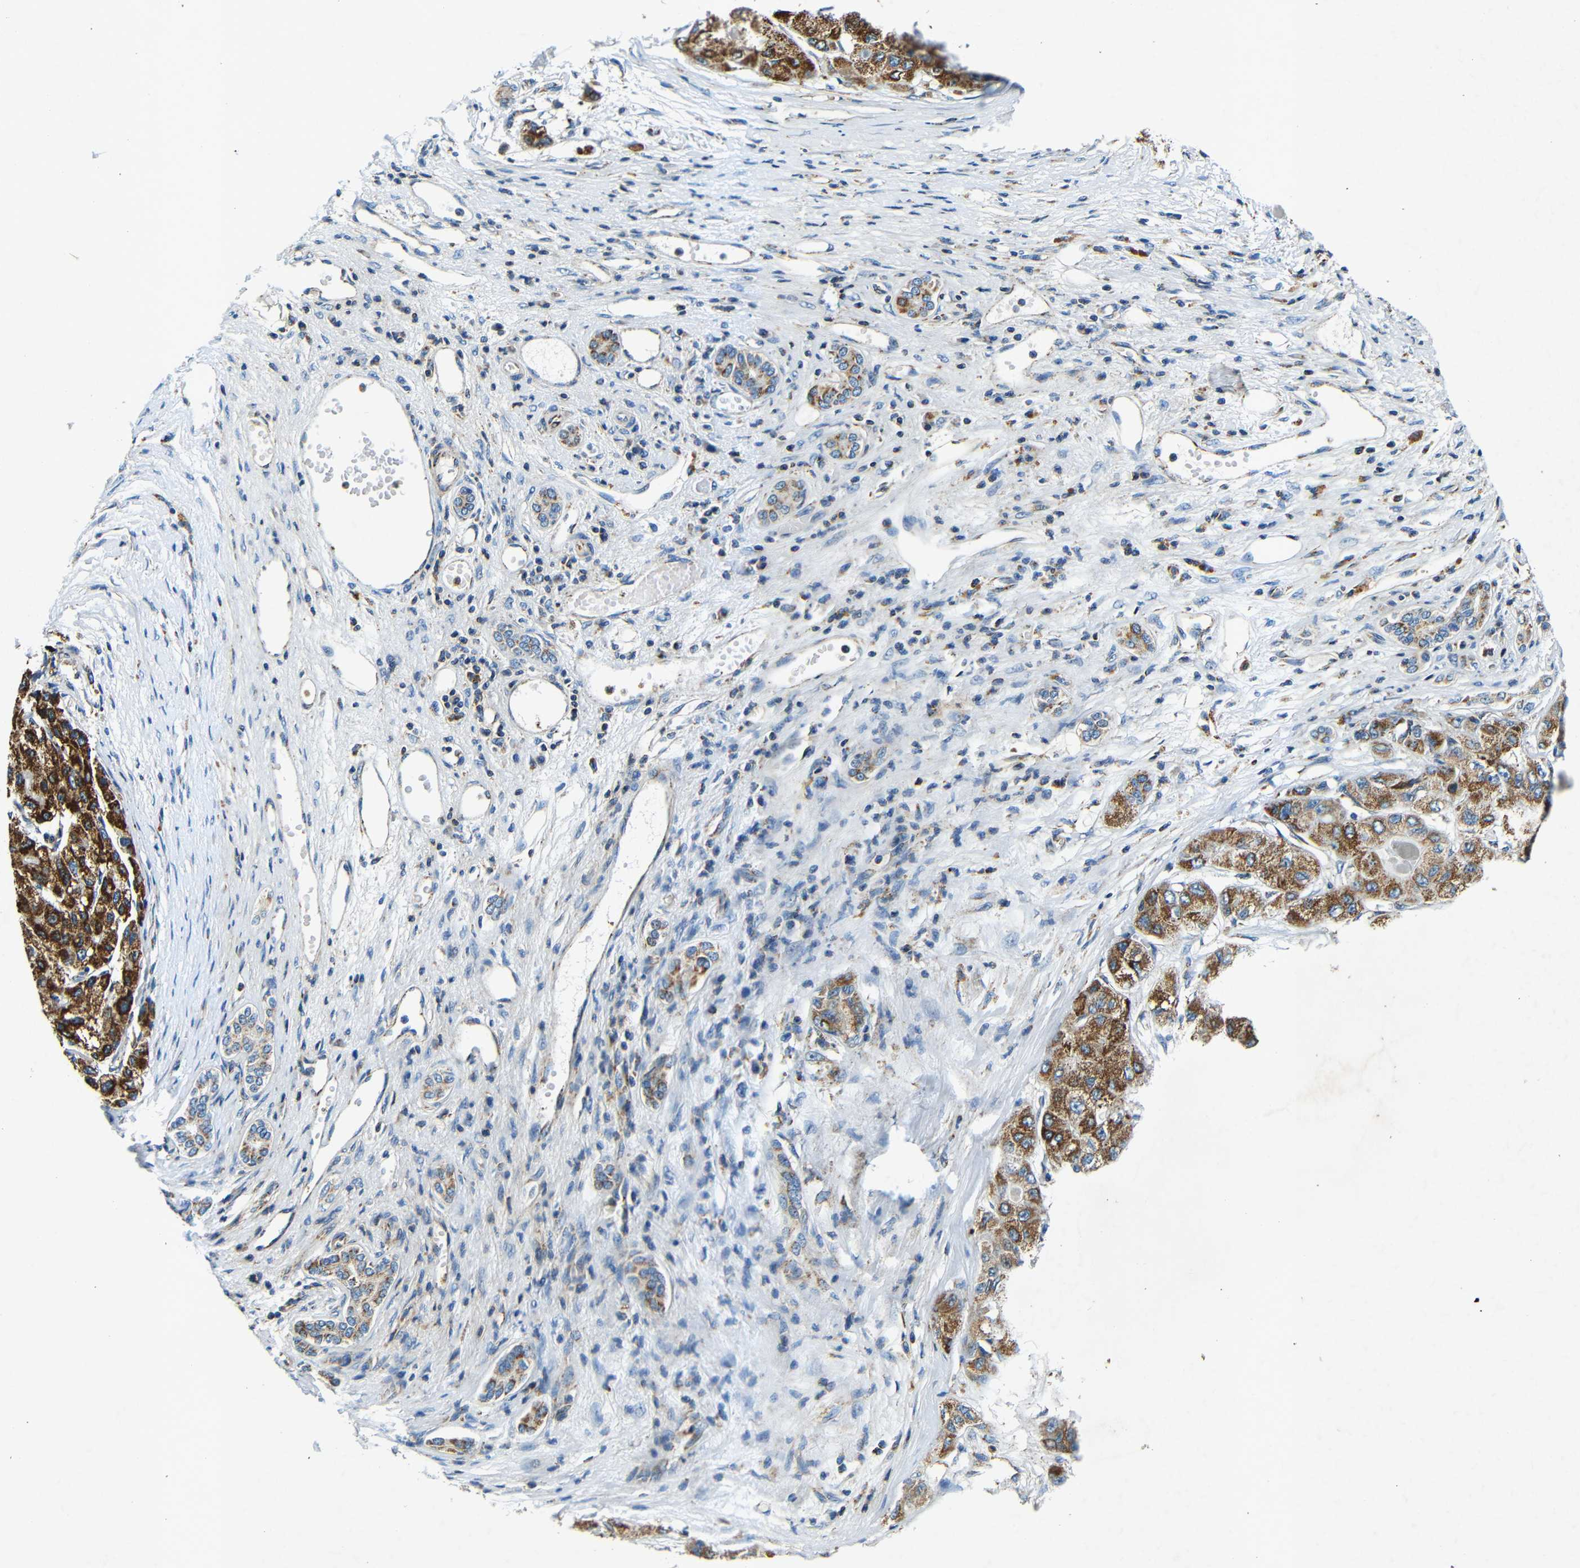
{"staining": {"intensity": "strong", "quantity": ">75%", "location": "cytoplasmic/membranous"}, "tissue": "liver cancer", "cell_type": "Tumor cells", "image_type": "cancer", "snomed": [{"axis": "morphology", "description": "Carcinoma, Hepatocellular, NOS"}, {"axis": "topography", "description": "Liver"}], "caption": "High-magnification brightfield microscopy of liver hepatocellular carcinoma stained with DAB (brown) and counterstained with hematoxylin (blue). tumor cells exhibit strong cytoplasmic/membranous positivity is seen in approximately>75% of cells.", "gene": "GALNT18", "patient": {"sex": "male", "age": 80}}